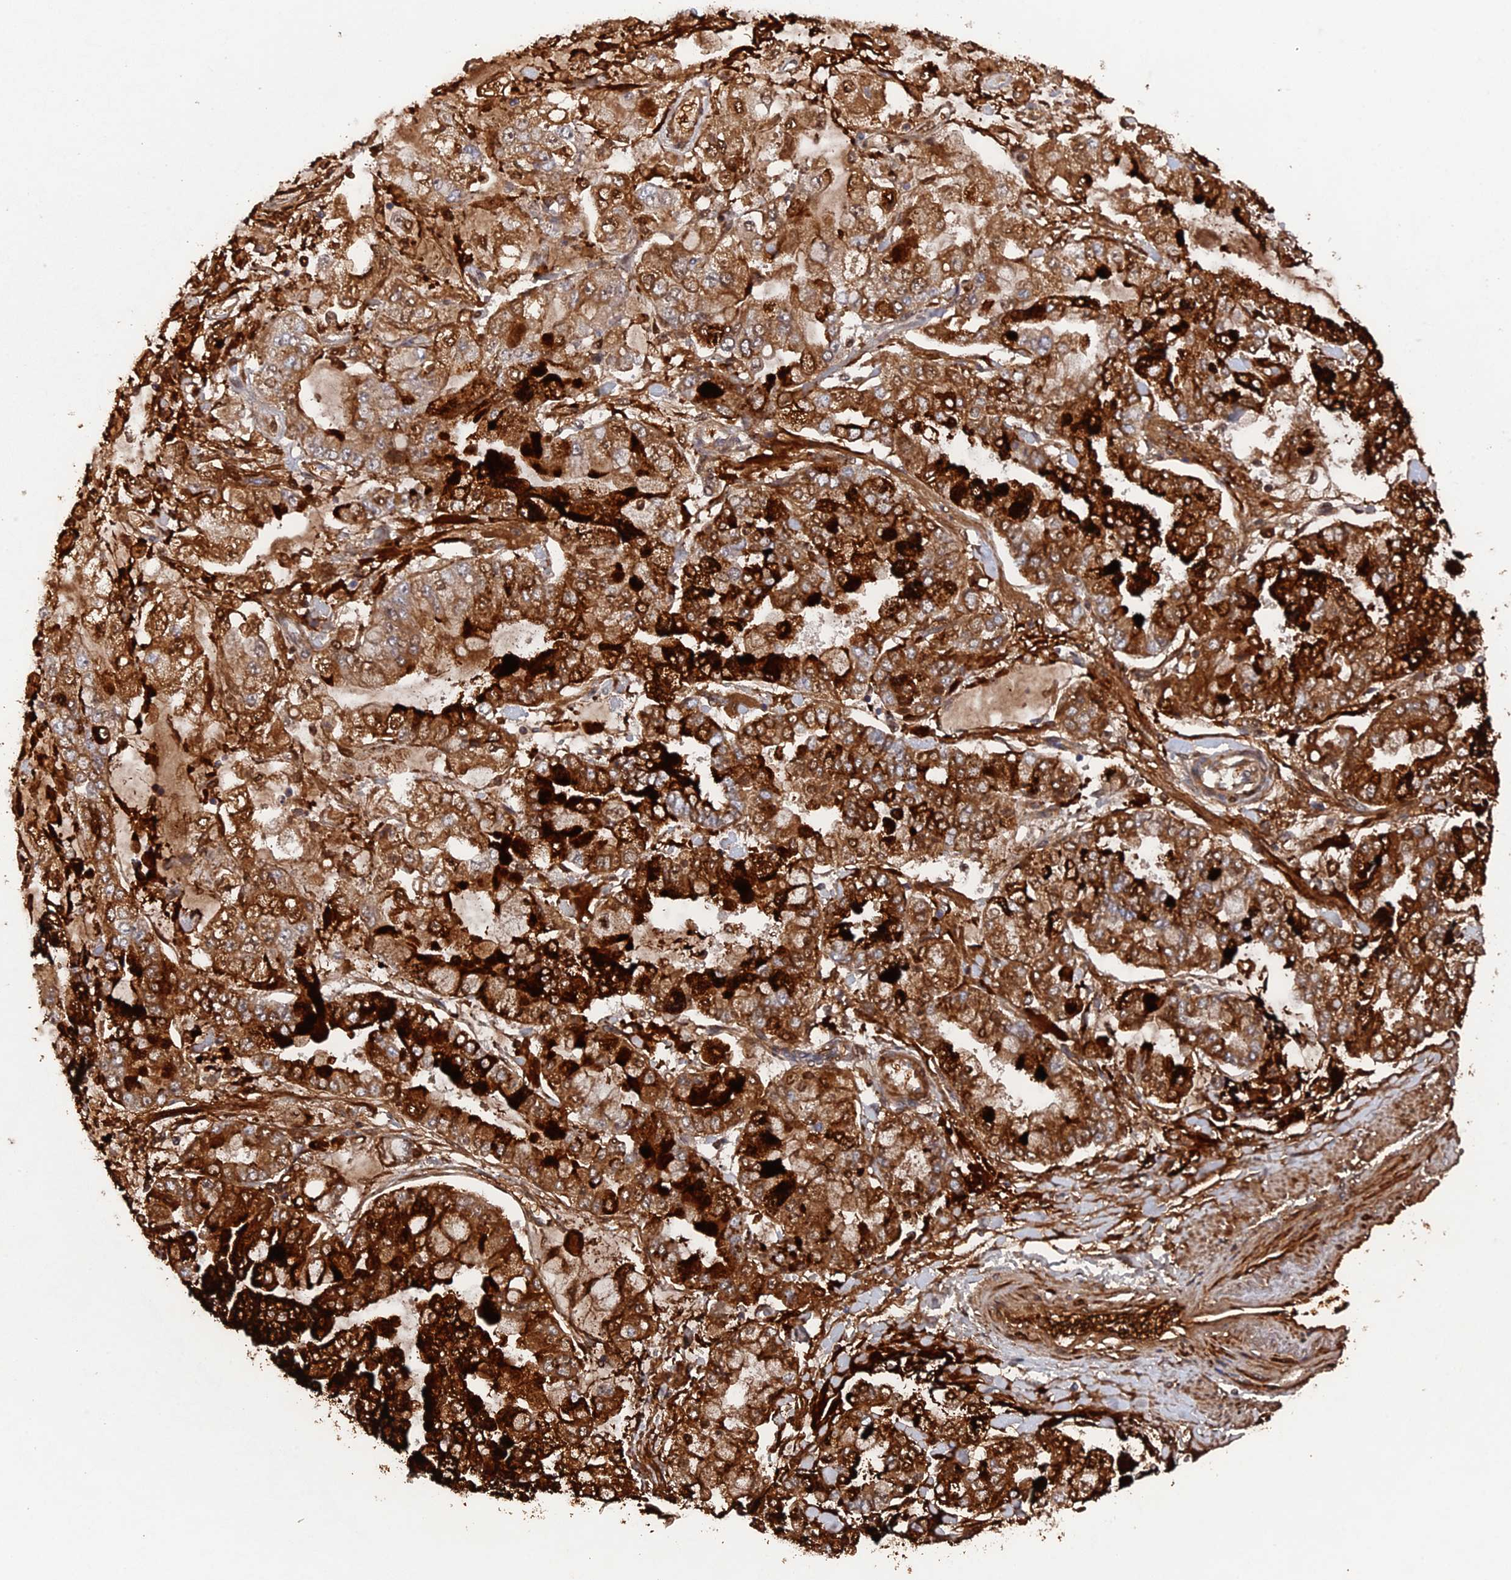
{"staining": {"intensity": "strong", "quantity": ">75%", "location": "cytoplasmic/membranous"}, "tissue": "stomach cancer", "cell_type": "Tumor cells", "image_type": "cancer", "snomed": [{"axis": "morphology", "description": "Normal tissue, NOS"}, {"axis": "morphology", "description": "Adenocarcinoma, NOS"}, {"axis": "topography", "description": "Stomach, upper"}, {"axis": "topography", "description": "Stomach"}], "caption": "IHC image of neoplastic tissue: human stomach cancer stained using IHC reveals high levels of strong protein expression localized specifically in the cytoplasmic/membranous of tumor cells, appearing as a cytoplasmic/membranous brown color.", "gene": "VPS37C", "patient": {"sex": "male", "age": 76}}